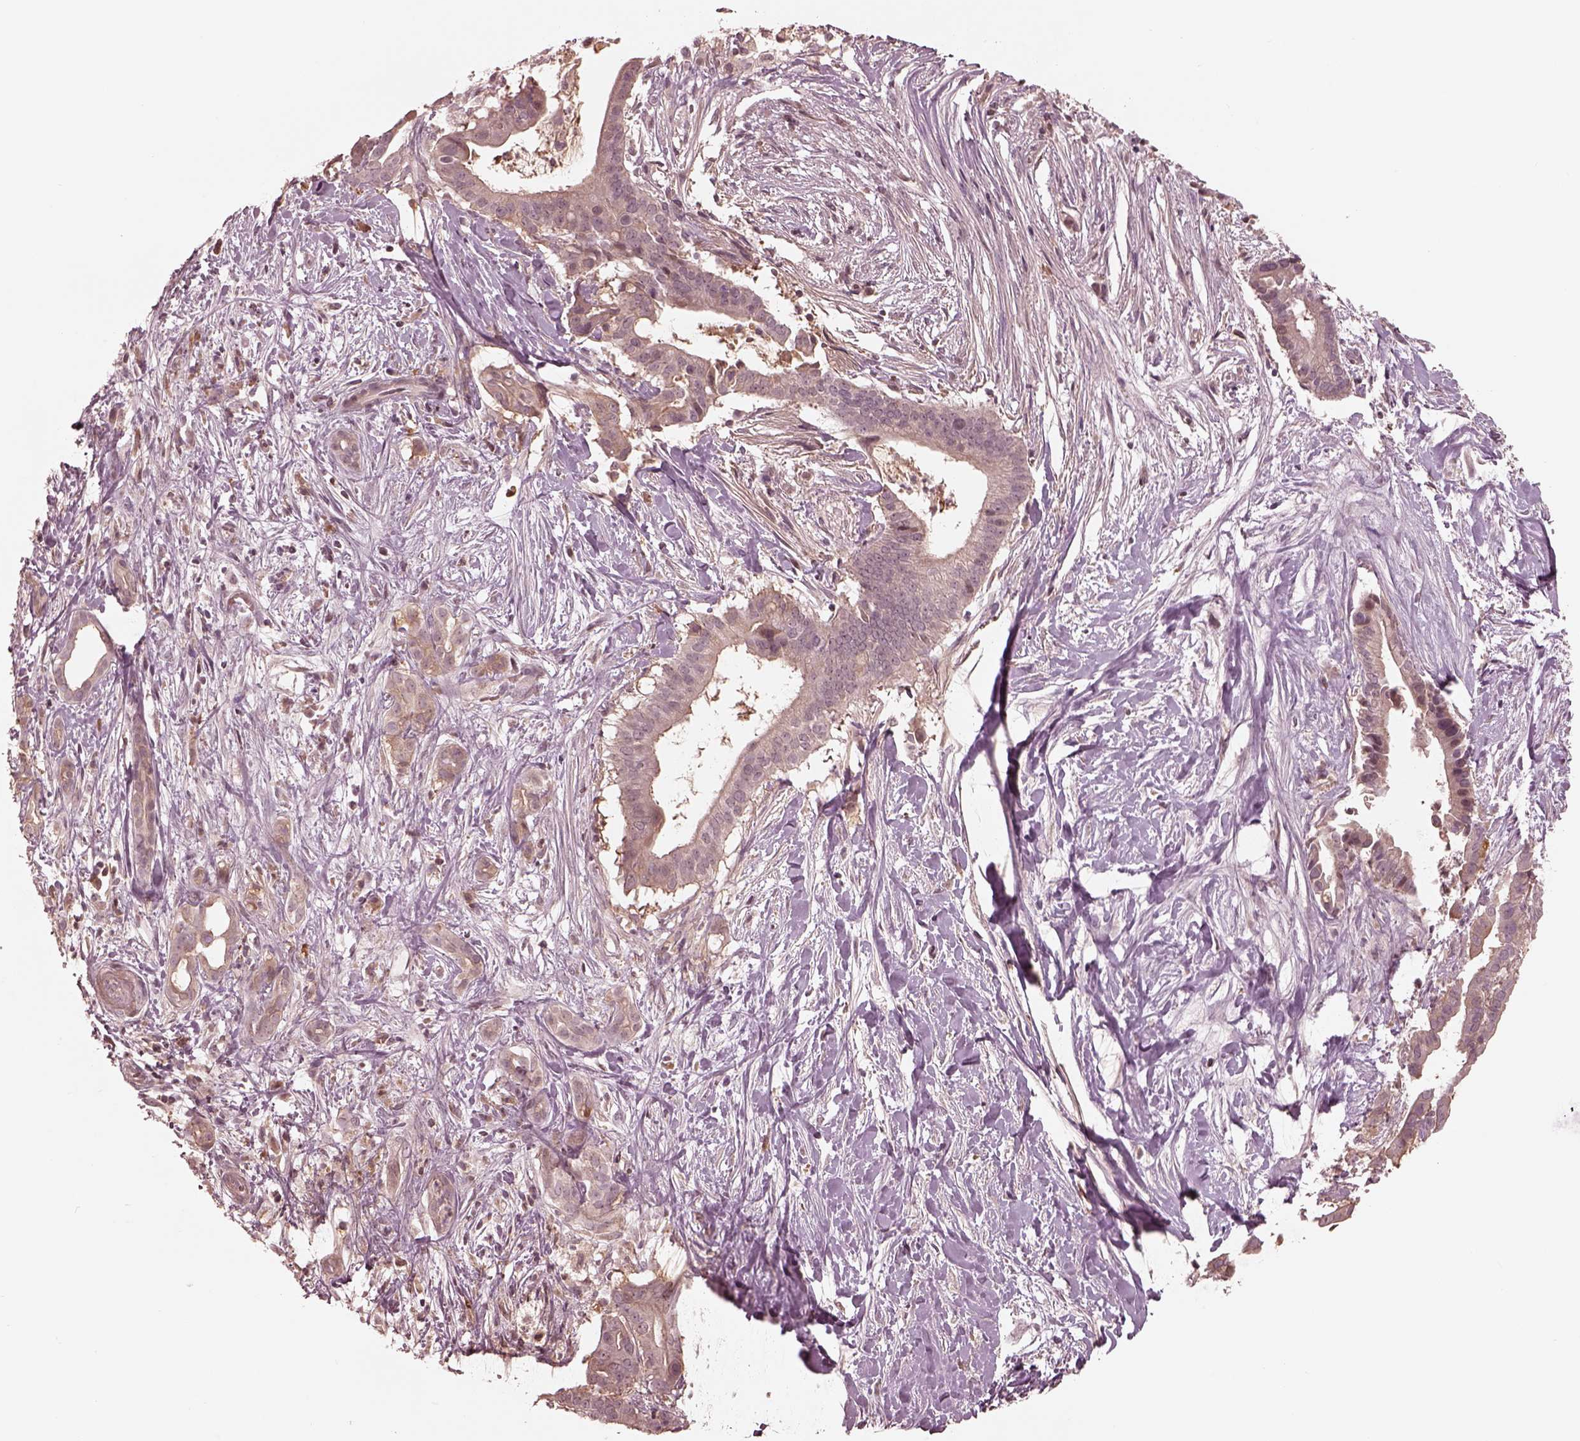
{"staining": {"intensity": "negative", "quantity": "none", "location": "none"}, "tissue": "pancreatic cancer", "cell_type": "Tumor cells", "image_type": "cancer", "snomed": [{"axis": "morphology", "description": "Adenocarcinoma, NOS"}, {"axis": "topography", "description": "Pancreas"}], "caption": "High magnification brightfield microscopy of pancreatic adenocarcinoma stained with DAB (brown) and counterstained with hematoxylin (blue): tumor cells show no significant expression. Brightfield microscopy of IHC stained with DAB (brown) and hematoxylin (blue), captured at high magnification.", "gene": "TF", "patient": {"sex": "male", "age": 61}}